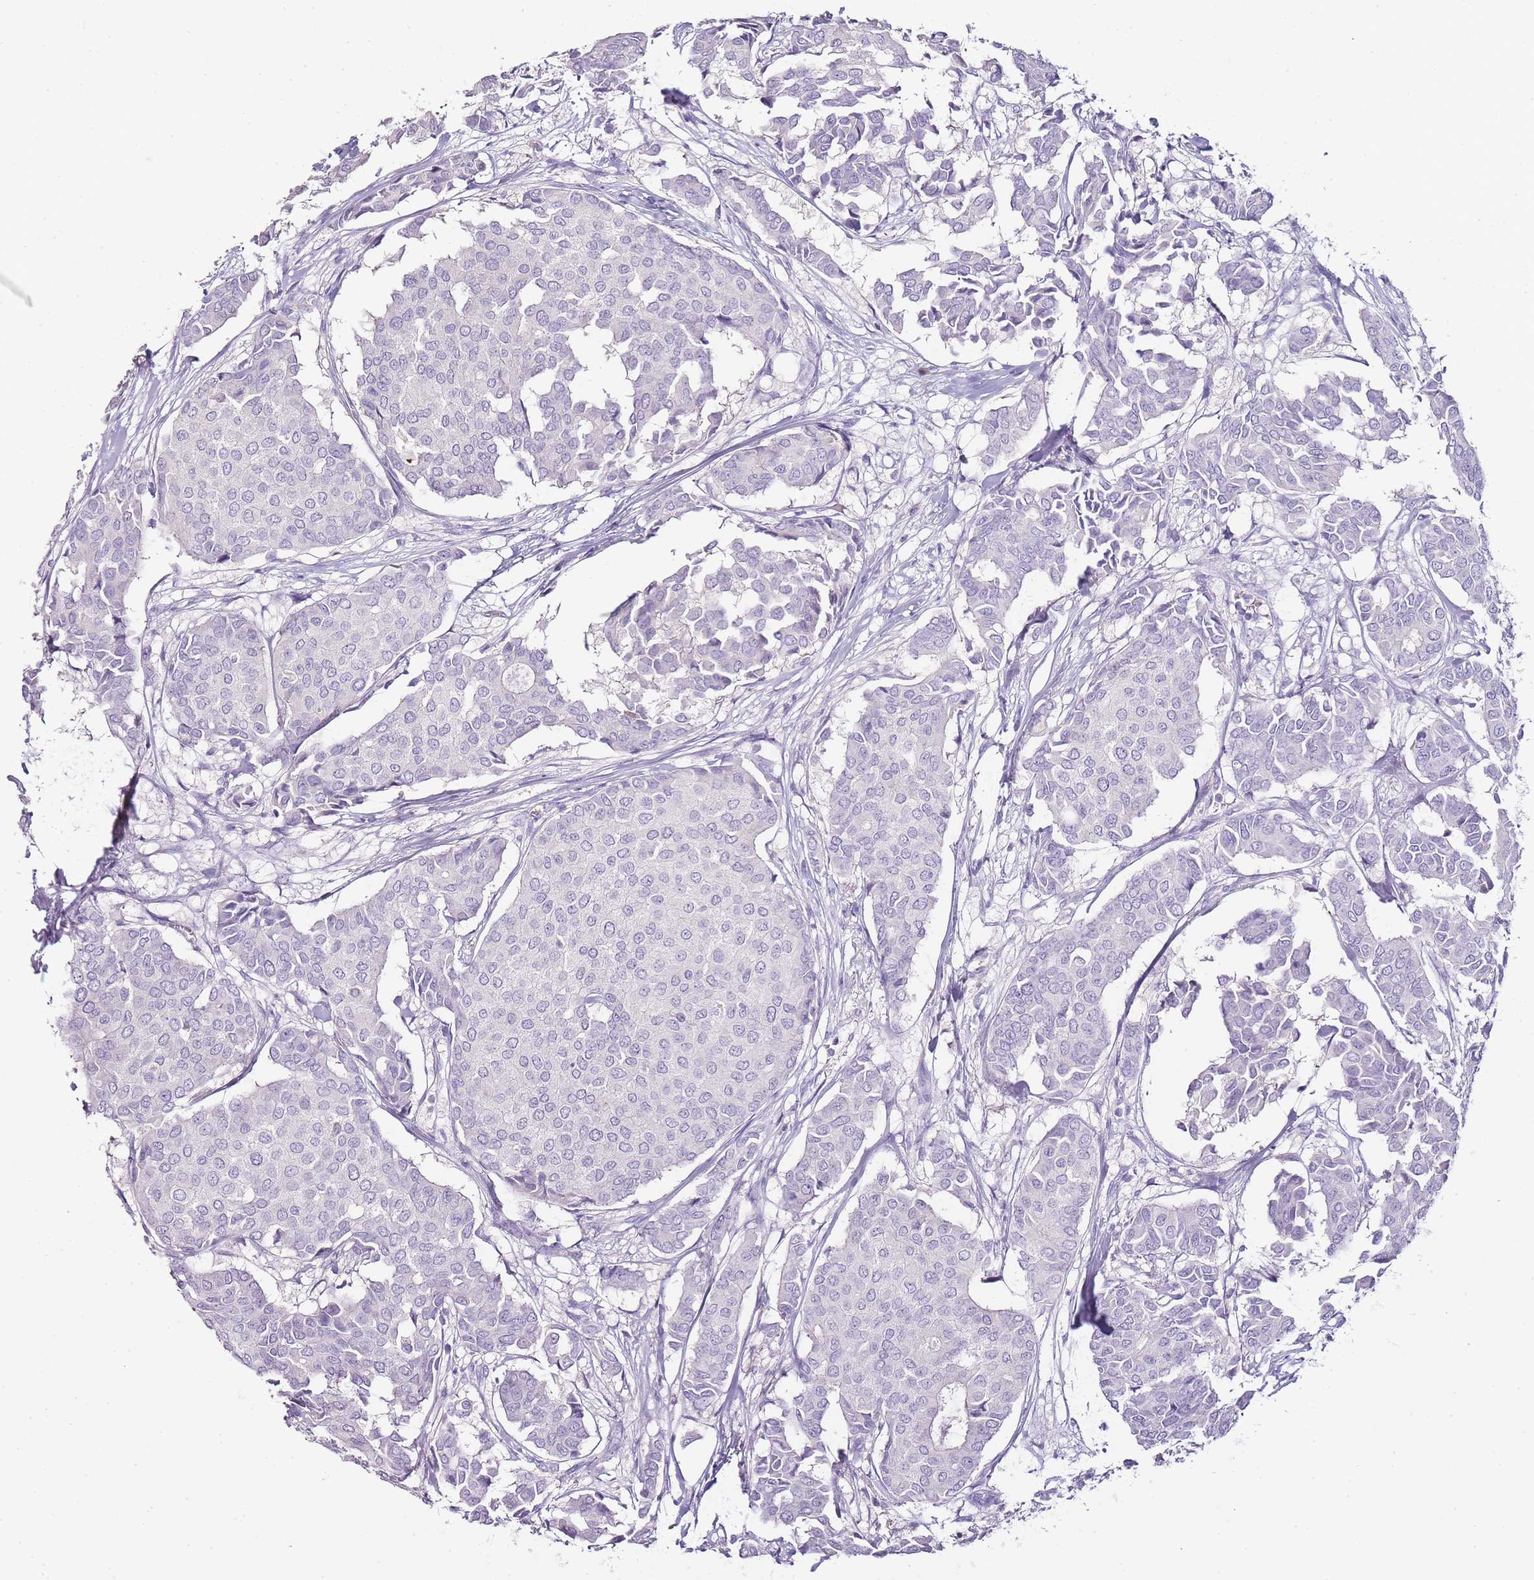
{"staining": {"intensity": "negative", "quantity": "none", "location": "none"}, "tissue": "breast cancer", "cell_type": "Tumor cells", "image_type": "cancer", "snomed": [{"axis": "morphology", "description": "Duct carcinoma"}, {"axis": "topography", "description": "Breast"}], "caption": "Breast cancer (infiltrating ductal carcinoma) was stained to show a protein in brown. There is no significant expression in tumor cells.", "gene": "ZBP1", "patient": {"sex": "female", "age": 75}}